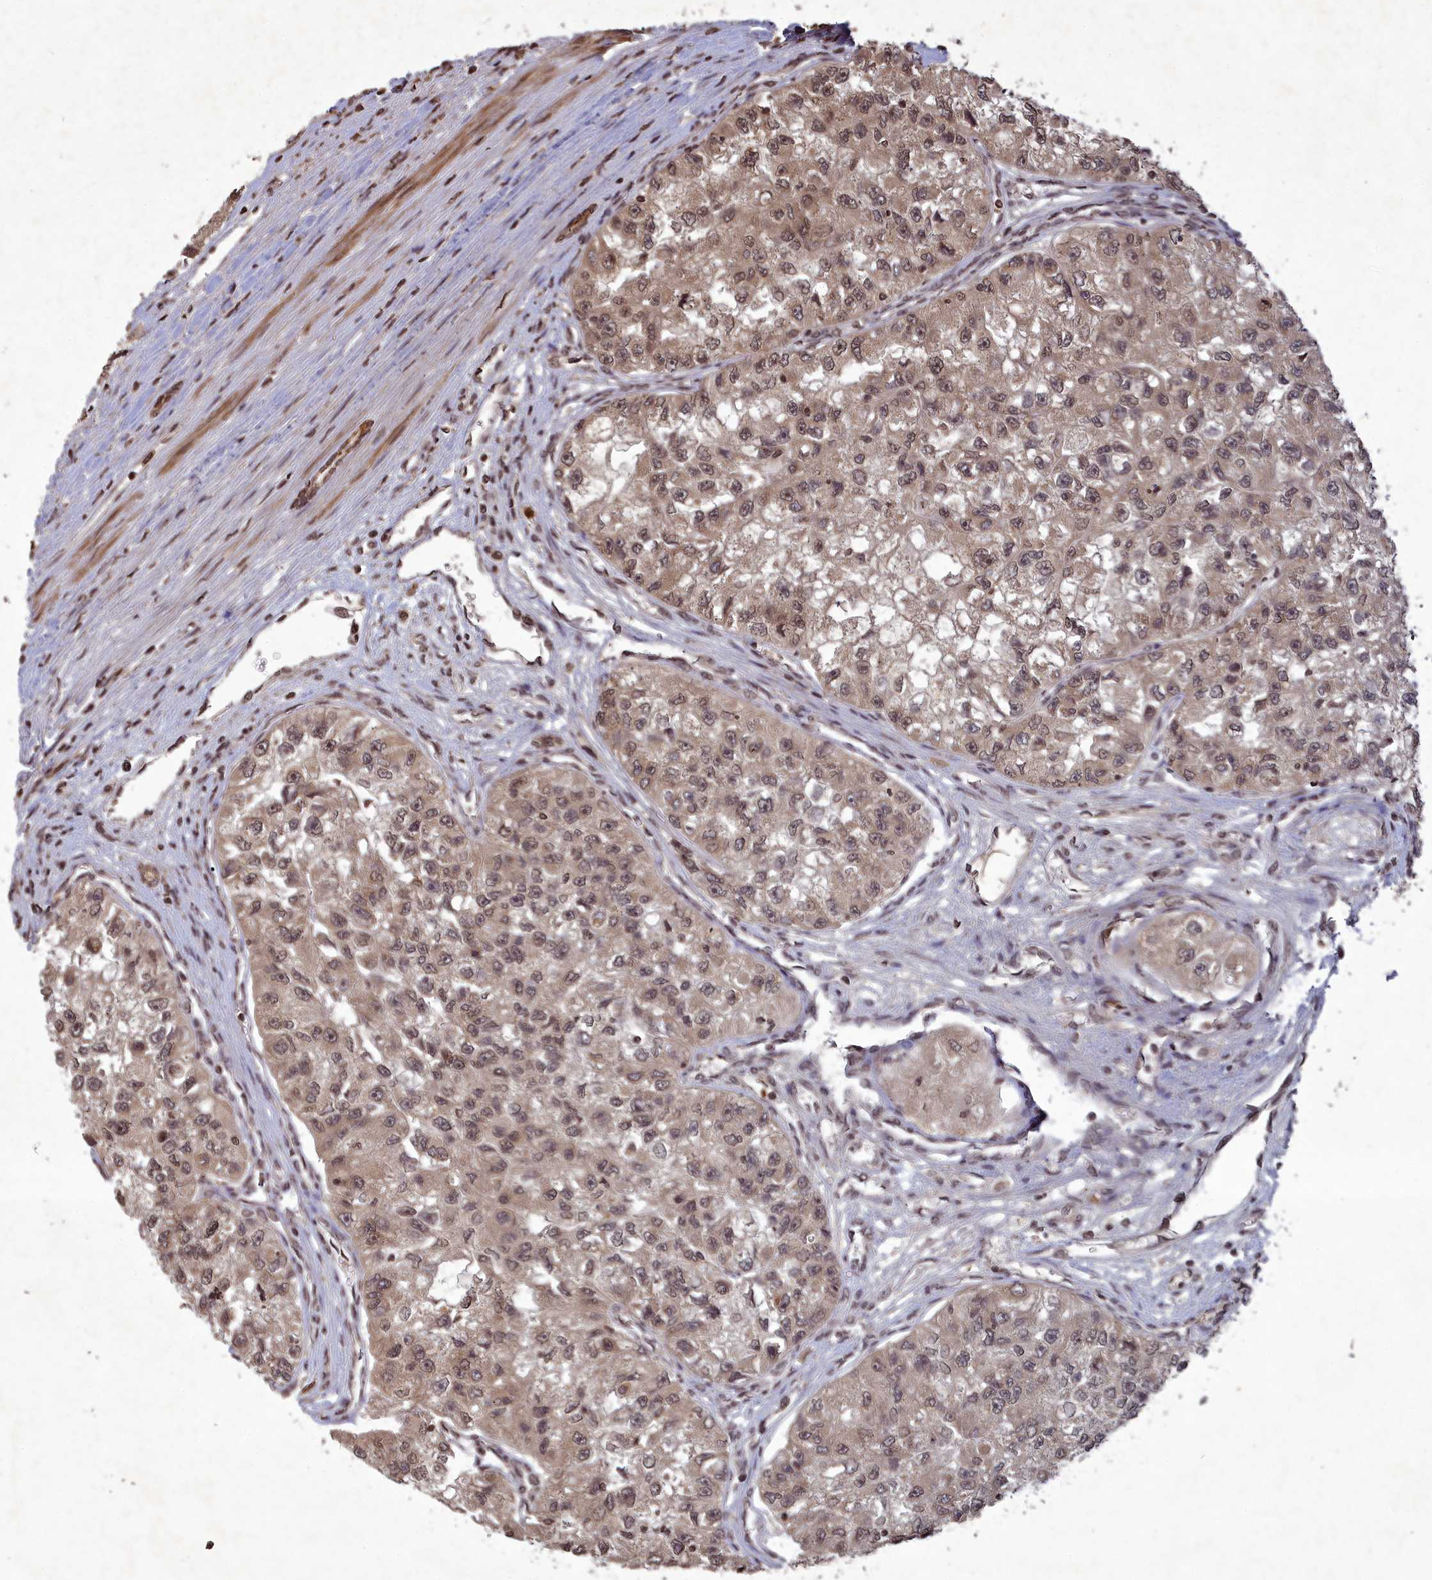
{"staining": {"intensity": "weak", "quantity": ">75%", "location": "nuclear"}, "tissue": "renal cancer", "cell_type": "Tumor cells", "image_type": "cancer", "snomed": [{"axis": "morphology", "description": "Adenocarcinoma, NOS"}, {"axis": "topography", "description": "Kidney"}], "caption": "A histopathology image showing weak nuclear positivity in about >75% of tumor cells in renal cancer (adenocarcinoma), as visualized by brown immunohistochemical staining.", "gene": "SRMS", "patient": {"sex": "male", "age": 63}}